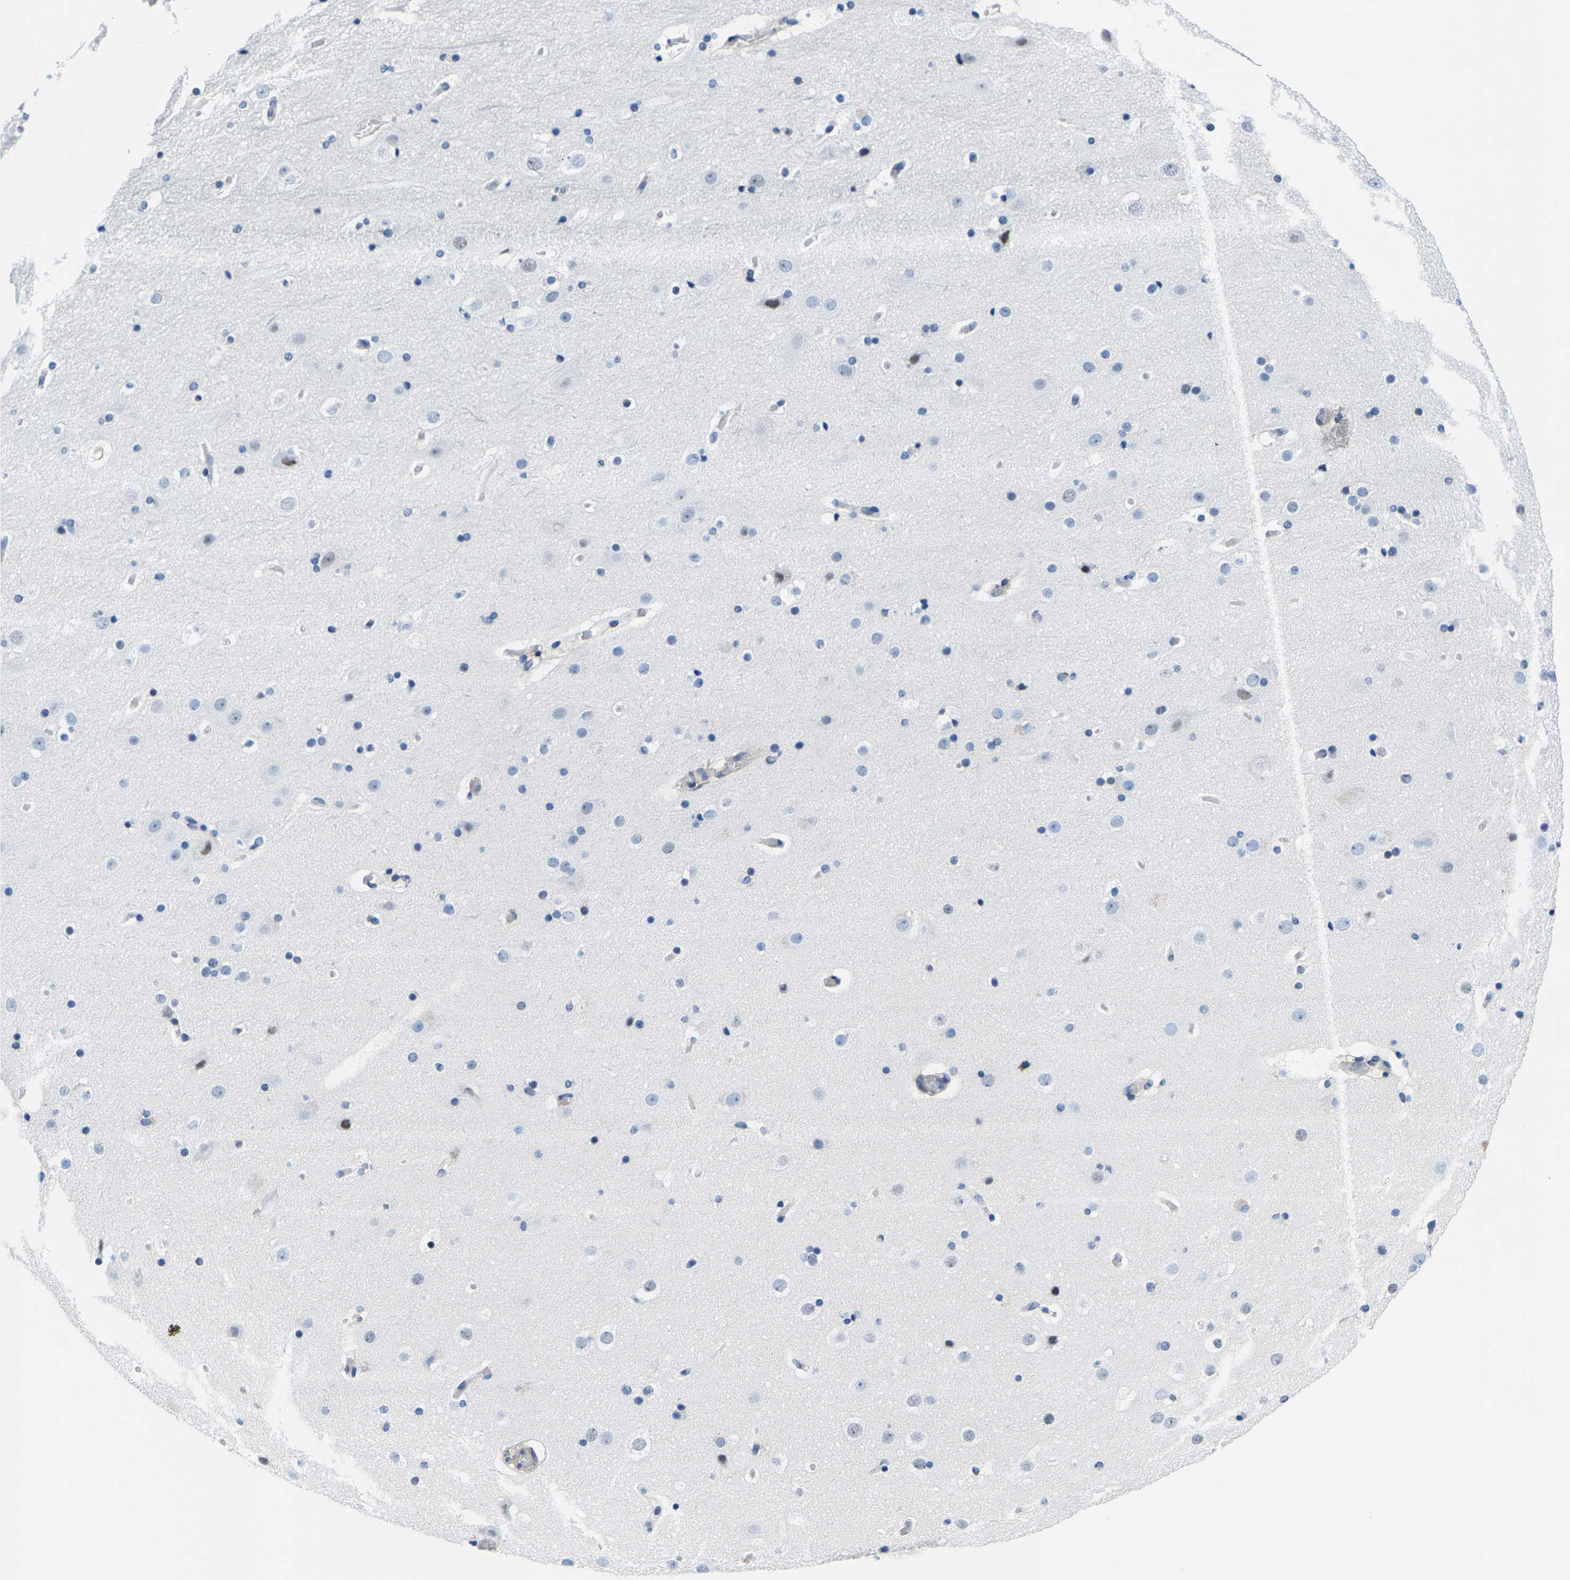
{"staining": {"intensity": "negative", "quantity": "none", "location": "none"}, "tissue": "cerebral cortex", "cell_type": "Endothelial cells", "image_type": "normal", "snomed": [{"axis": "morphology", "description": "Normal tissue, NOS"}, {"axis": "topography", "description": "Cerebral cortex"}], "caption": "A micrograph of cerebral cortex stained for a protein demonstrates no brown staining in endothelial cells. (DAB immunohistochemistry visualized using brightfield microscopy, high magnification).", "gene": "SSH3", "patient": {"sex": "male", "age": 57}}